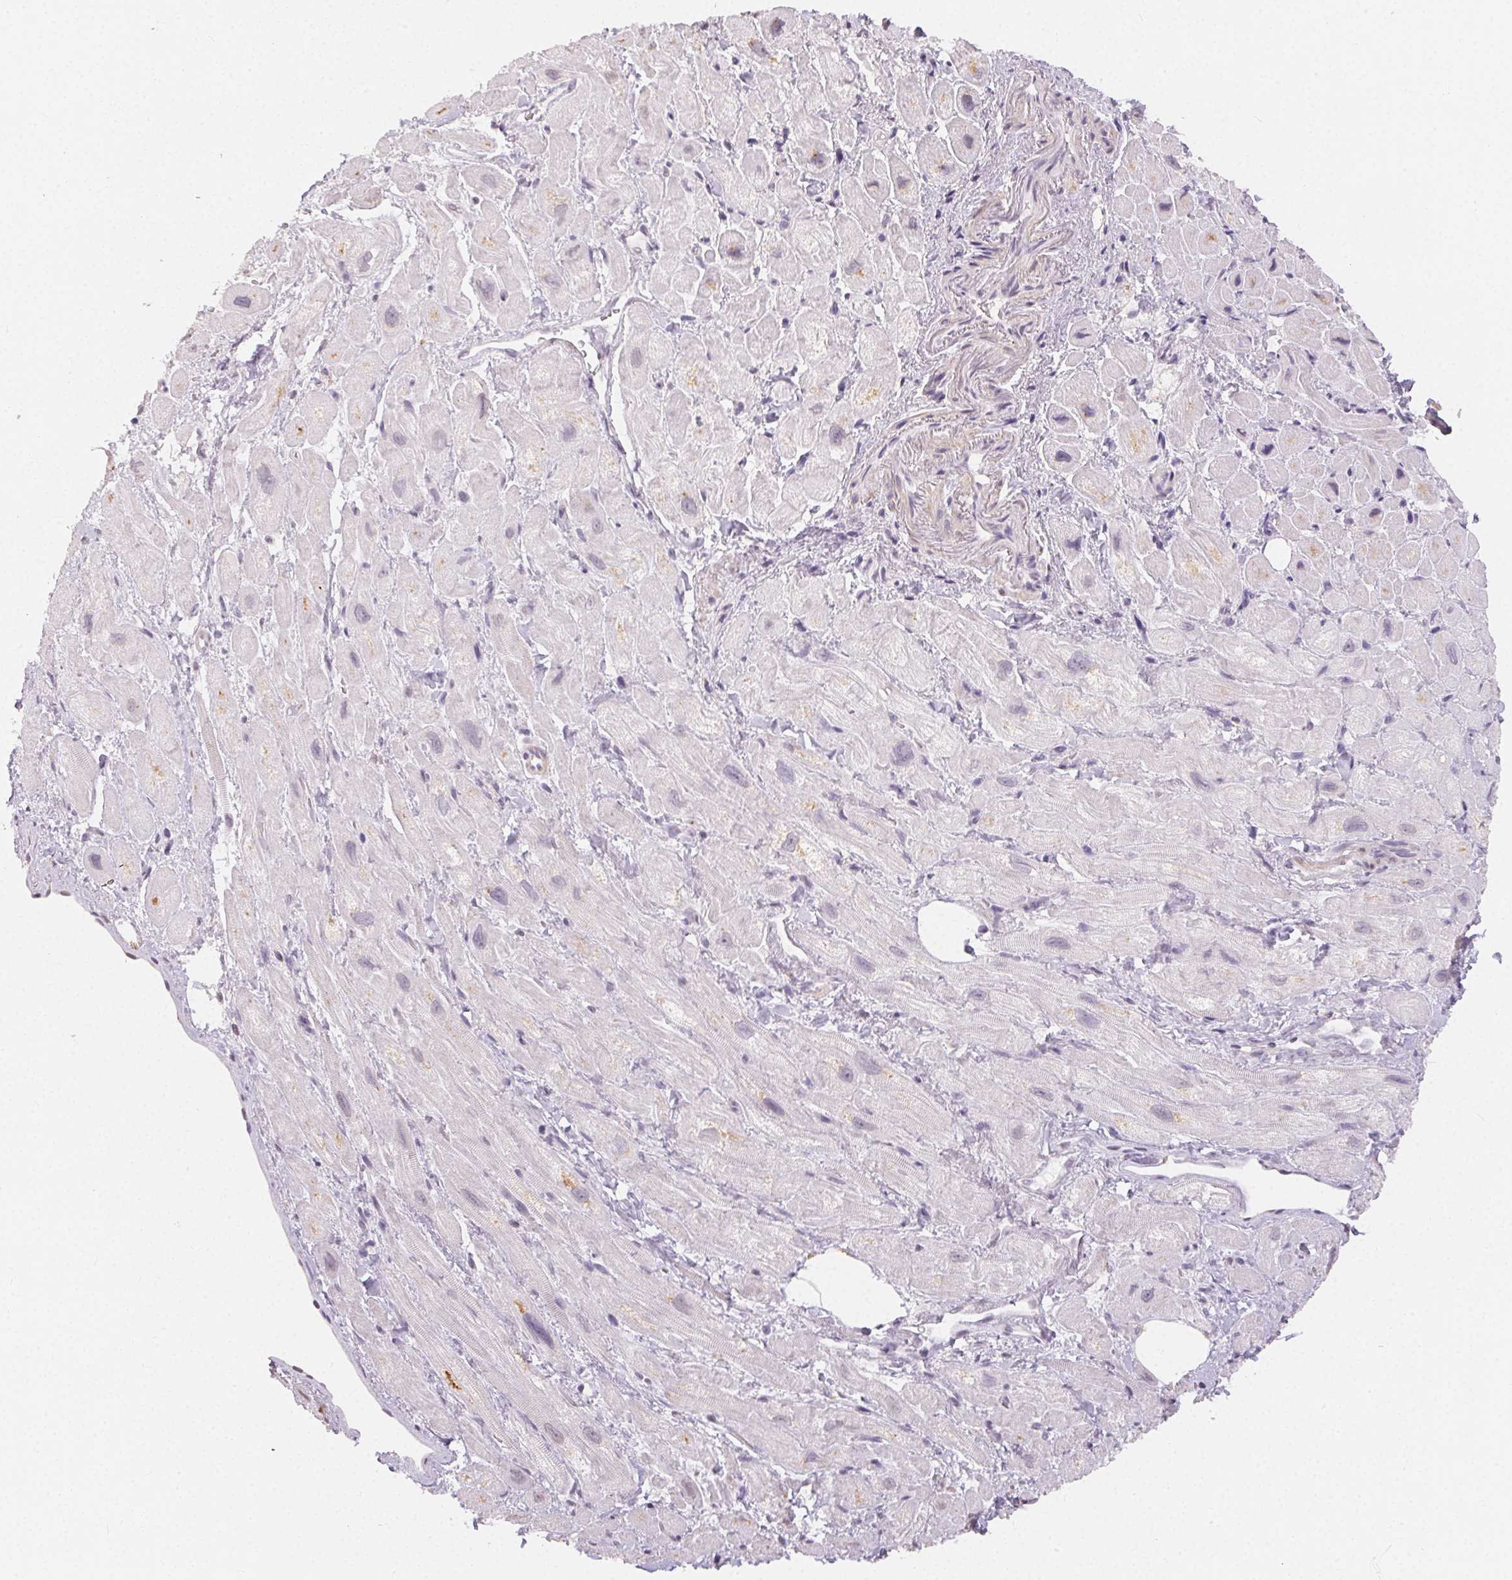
{"staining": {"intensity": "negative", "quantity": "none", "location": "none"}, "tissue": "heart muscle", "cell_type": "Cardiomyocytes", "image_type": "normal", "snomed": [{"axis": "morphology", "description": "Normal tissue, NOS"}, {"axis": "topography", "description": "Heart"}], "caption": "Immunohistochemistry image of unremarkable heart muscle: human heart muscle stained with DAB (3,3'-diaminobenzidine) demonstrates no significant protein positivity in cardiomyocytes.", "gene": "TMEM174", "patient": {"sex": "female", "age": 69}}